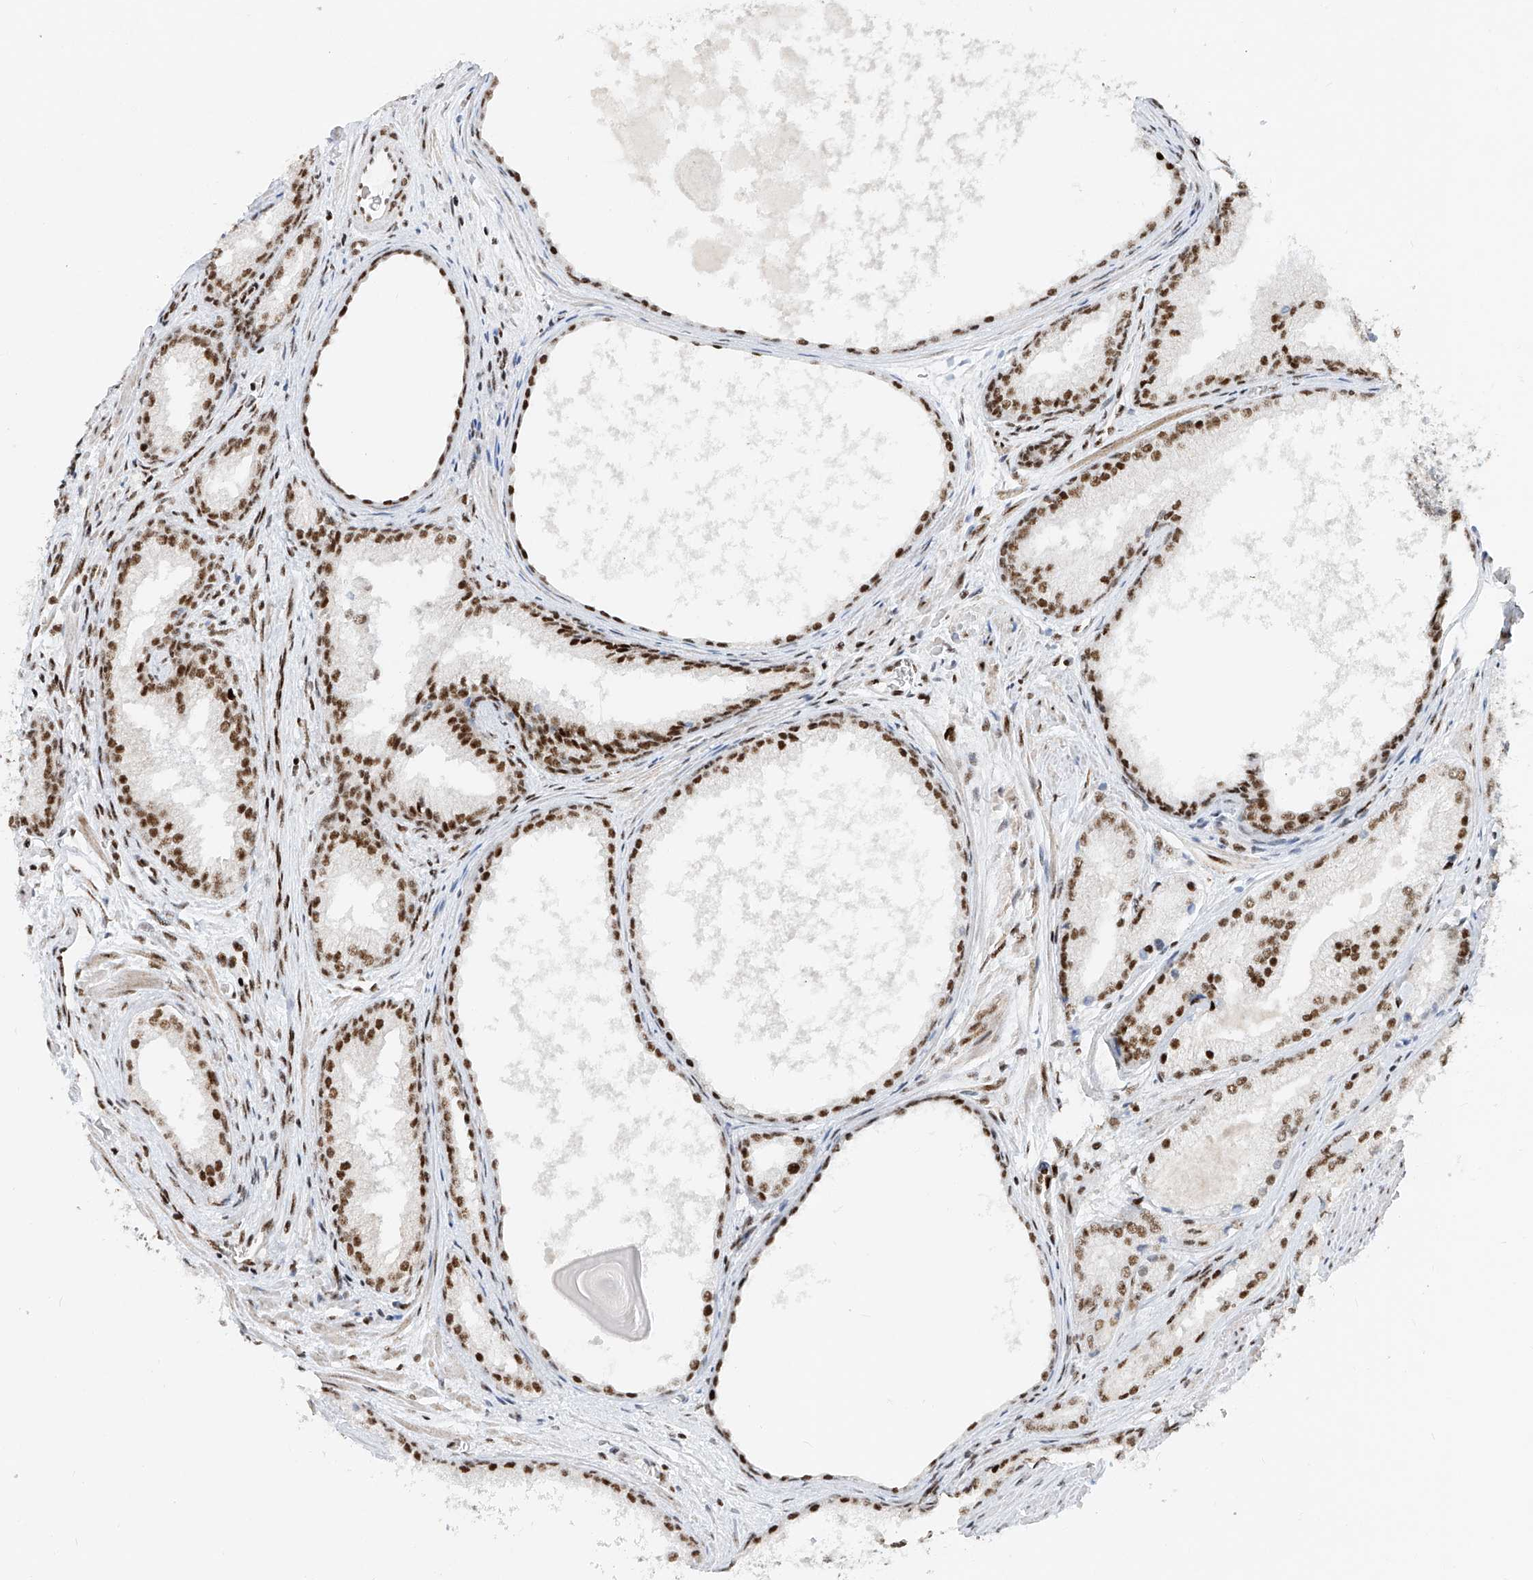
{"staining": {"intensity": "moderate", "quantity": "25%-75%", "location": "nuclear"}, "tissue": "prostate cancer", "cell_type": "Tumor cells", "image_type": "cancer", "snomed": [{"axis": "morphology", "description": "Adenocarcinoma, Low grade"}, {"axis": "topography", "description": "Prostate"}], "caption": "A micrograph showing moderate nuclear positivity in about 25%-75% of tumor cells in prostate cancer (low-grade adenocarcinoma), as visualized by brown immunohistochemical staining.", "gene": "TAF4", "patient": {"sex": "male", "age": 54}}